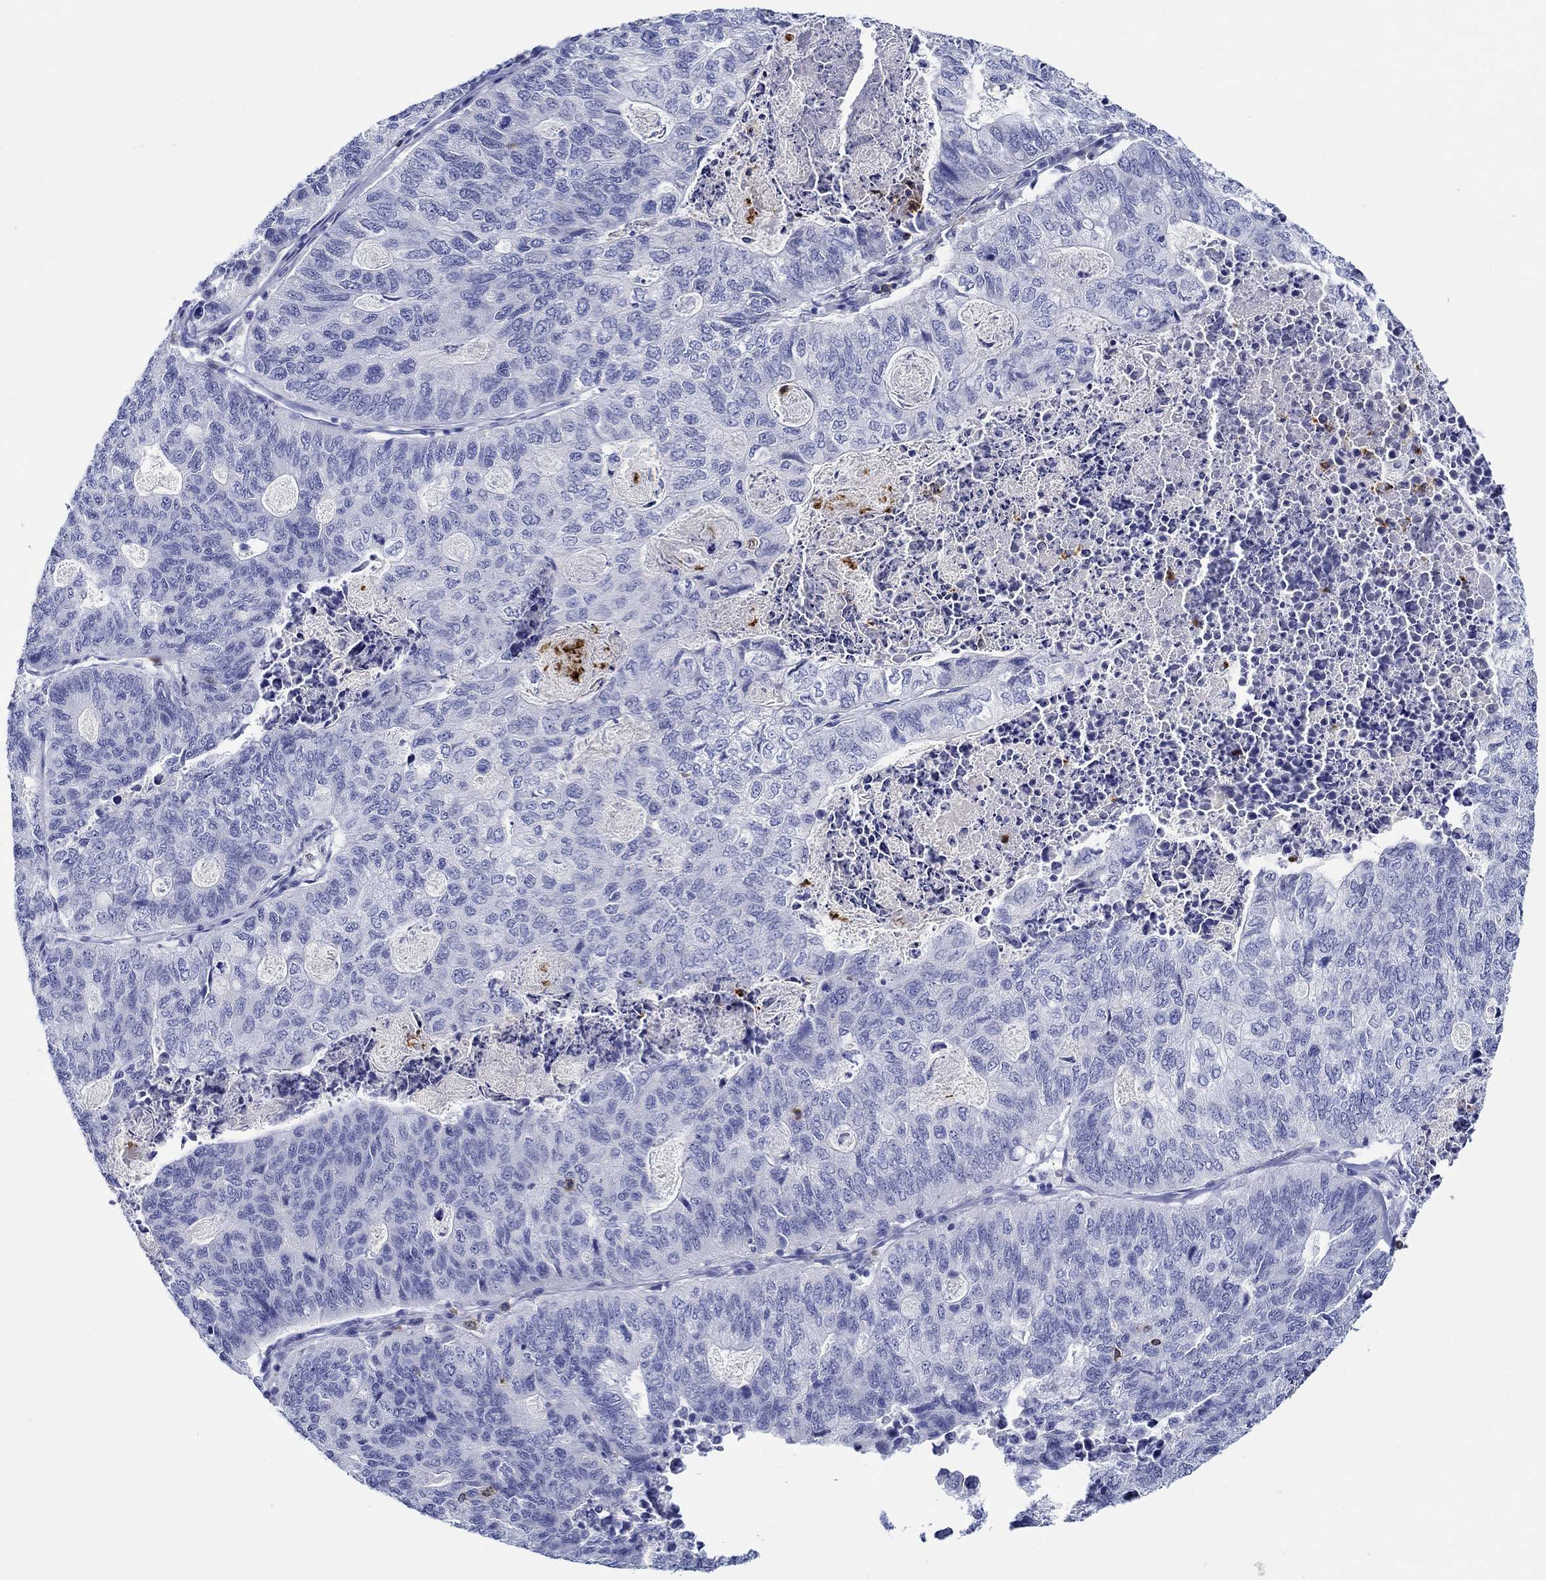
{"staining": {"intensity": "negative", "quantity": "none", "location": "none"}, "tissue": "stomach cancer", "cell_type": "Tumor cells", "image_type": "cancer", "snomed": [{"axis": "morphology", "description": "Adenocarcinoma, NOS"}, {"axis": "topography", "description": "Stomach, upper"}], "caption": "Stomach cancer was stained to show a protein in brown. There is no significant staining in tumor cells.", "gene": "EPX", "patient": {"sex": "female", "age": 67}}